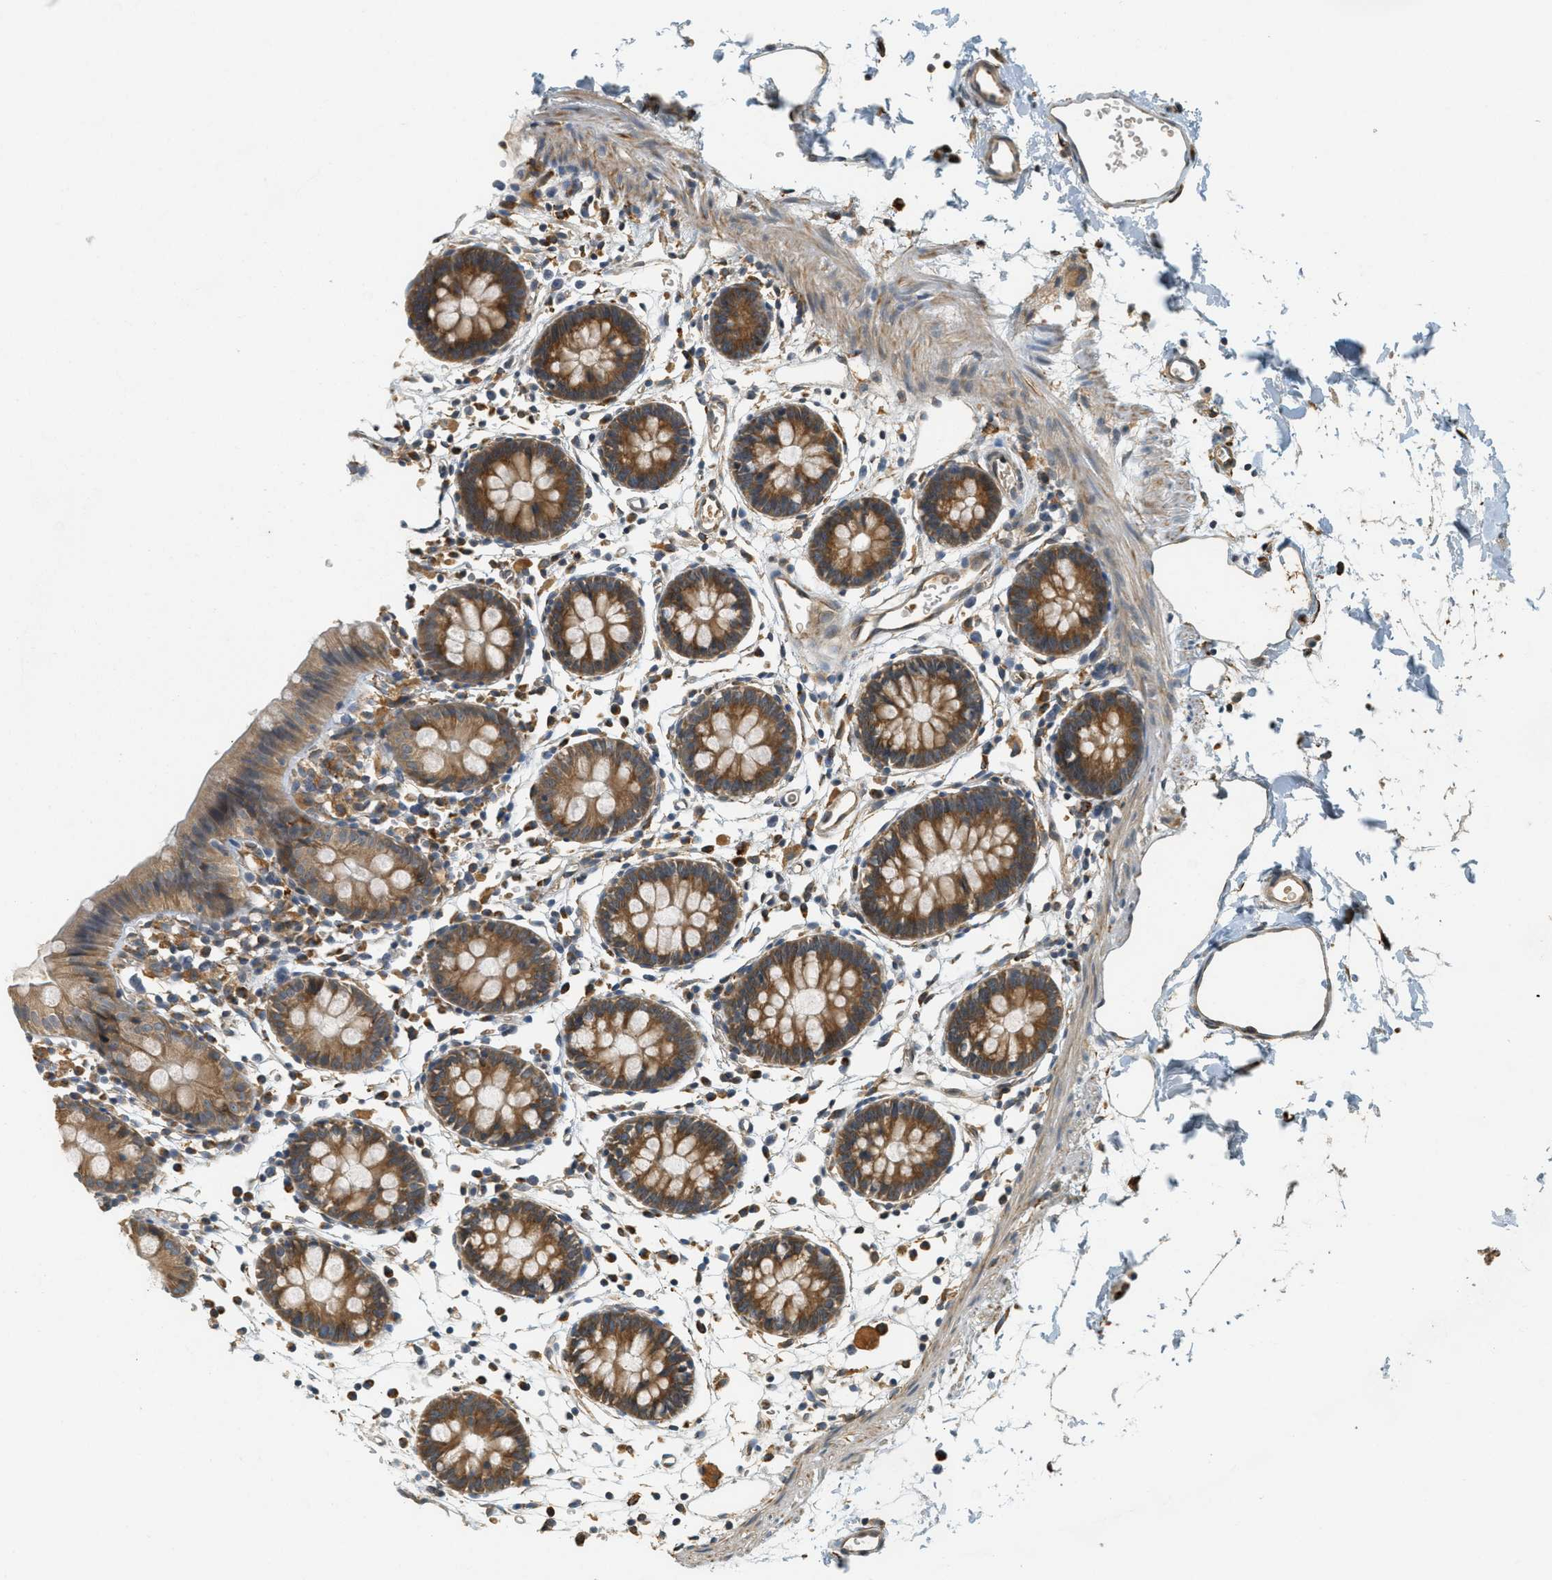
{"staining": {"intensity": "moderate", "quantity": ">75%", "location": "cytoplasmic/membranous"}, "tissue": "colon", "cell_type": "Endothelial cells", "image_type": "normal", "snomed": [{"axis": "morphology", "description": "Normal tissue, NOS"}, {"axis": "topography", "description": "Colon"}], "caption": "The photomicrograph shows a brown stain indicating the presence of a protein in the cytoplasmic/membranous of endothelial cells in colon. The protein of interest is shown in brown color, while the nuclei are stained blue.", "gene": "PDK1", "patient": {"sex": "male", "age": 14}}